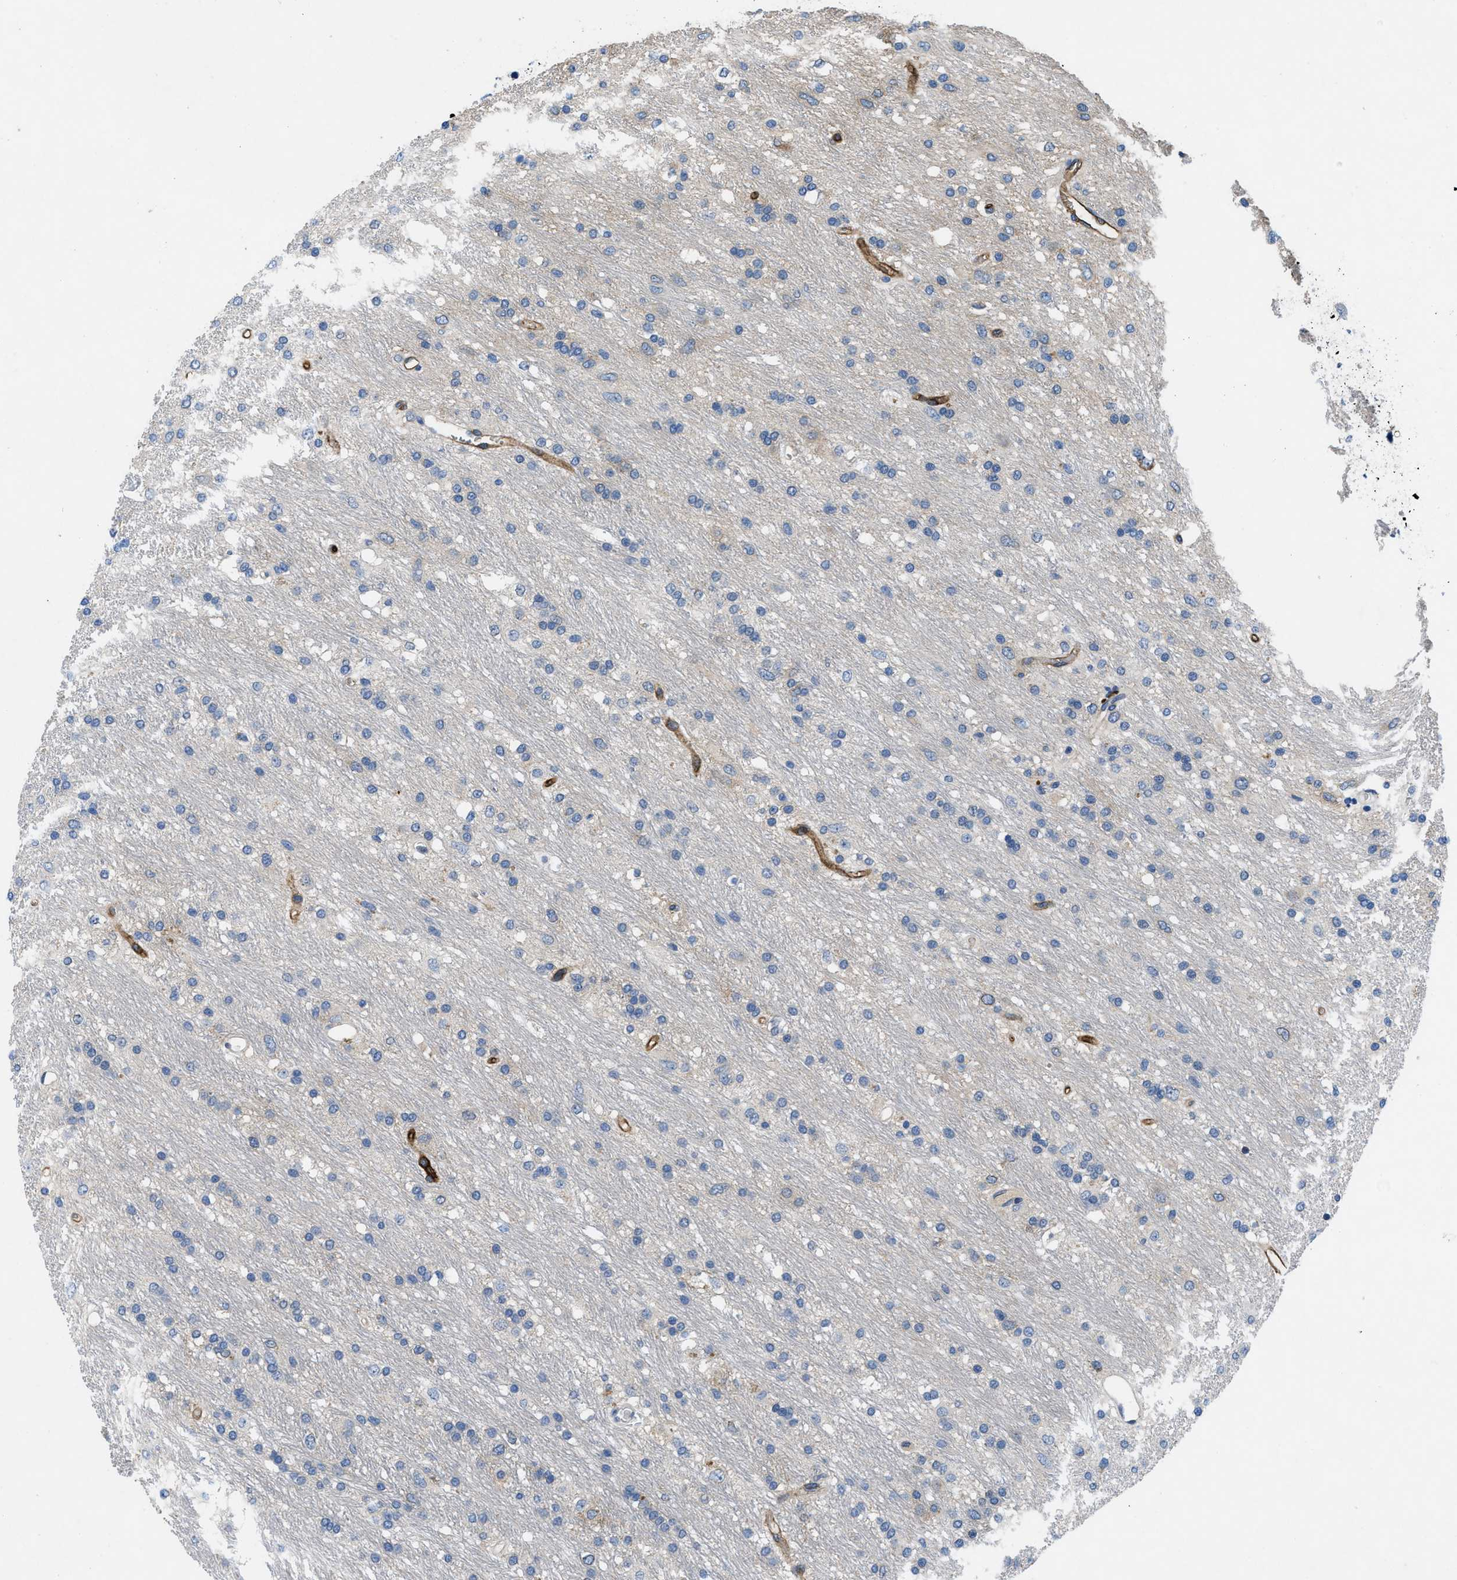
{"staining": {"intensity": "negative", "quantity": "none", "location": "none"}, "tissue": "glioma", "cell_type": "Tumor cells", "image_type": "cancer", "snomed": [{"axis": "morphology", "description": "Glioma, malignant, Low grade"}, {"axis": "topography", "description": "Brain"}], "caption": "Human malignant glioma (low-grade) stained for a protein using immunohistochemistry demonstrates no staining in tumor cells.", "gene": "PGR", "patient": {"sex": "male", "age": 77}}